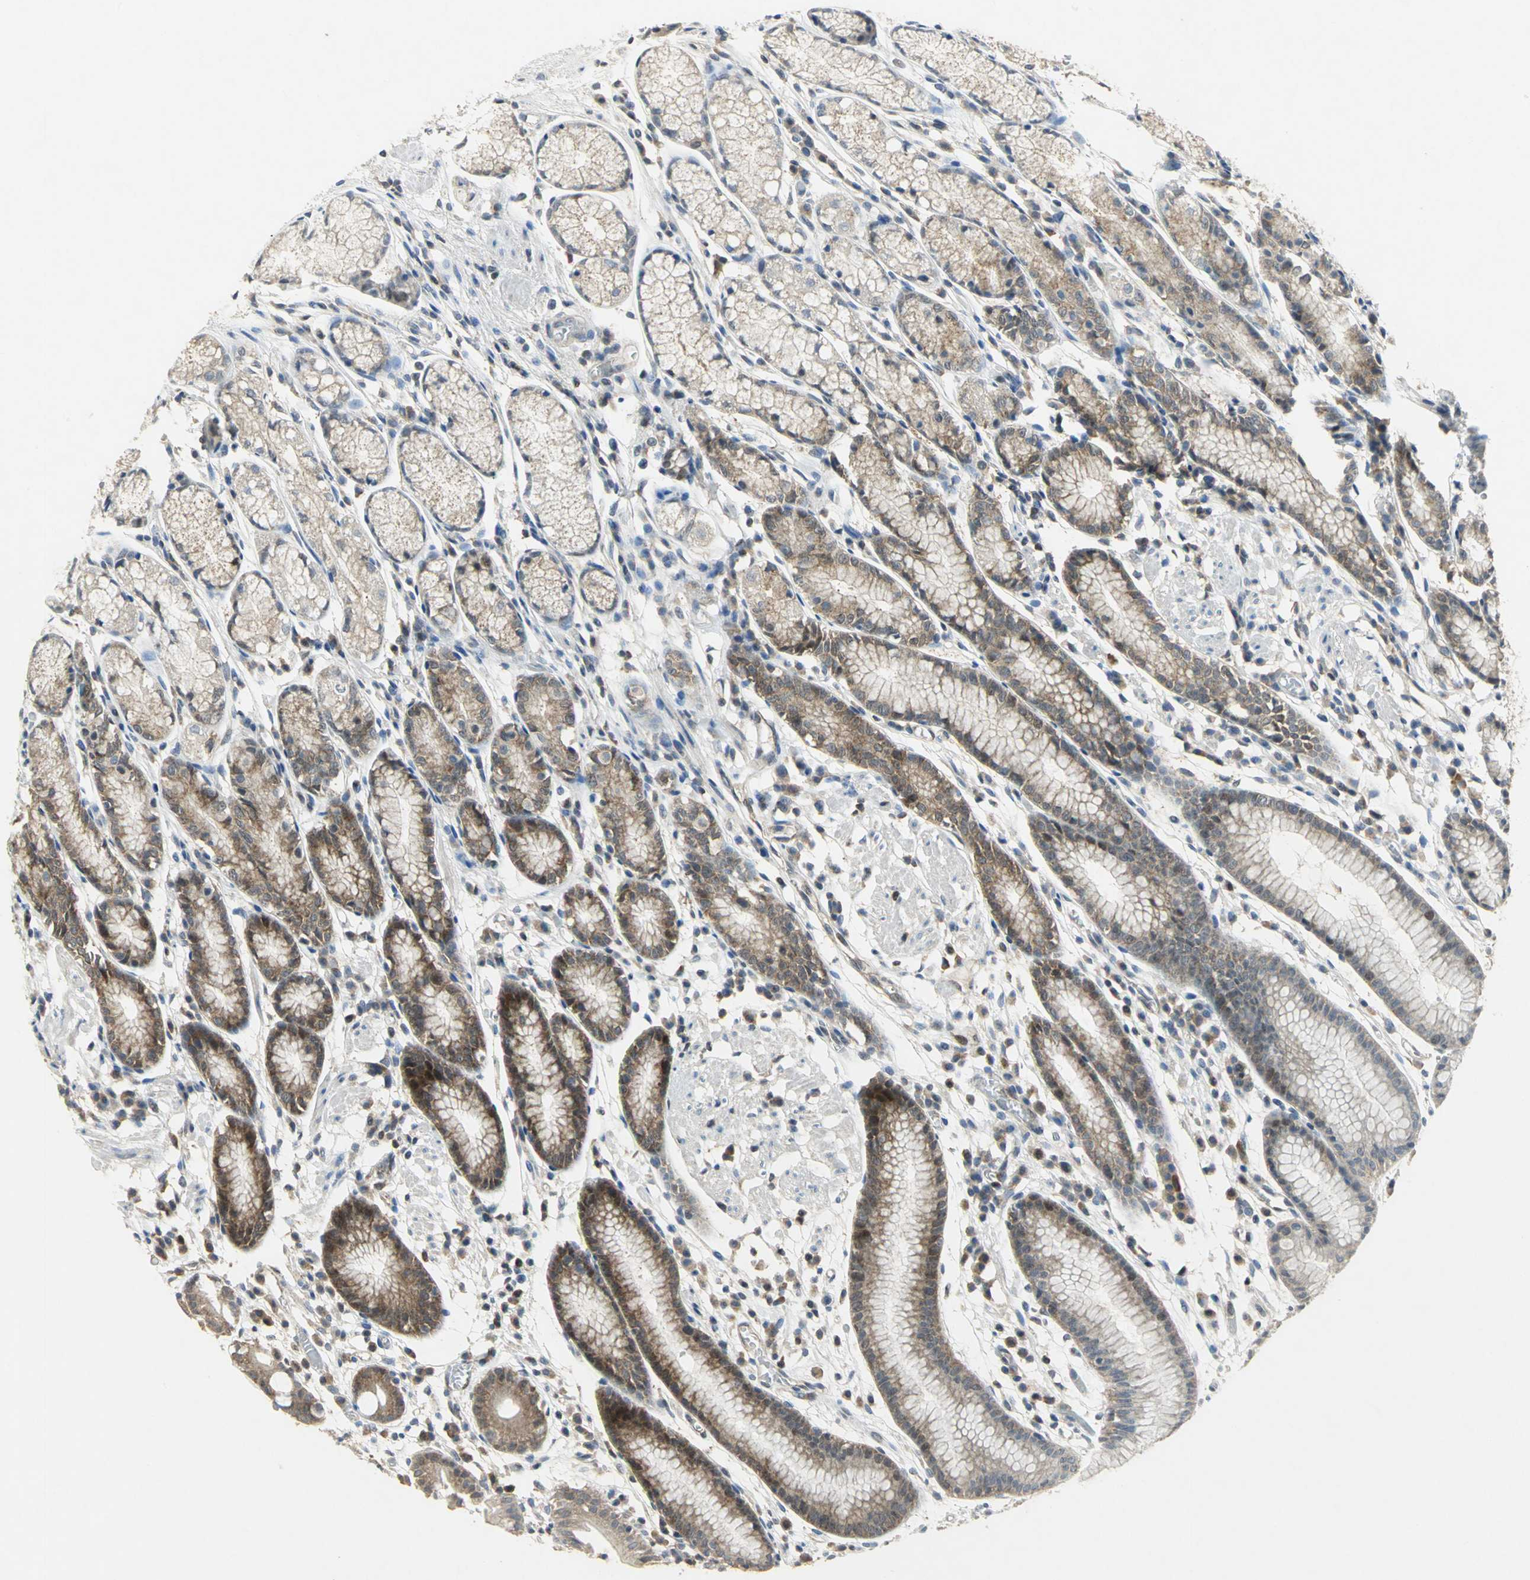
{"staining": {"intensity": "moderate", "quantity": "25%-75%", "location": "cytoplasmic/membranous"}, "tissue": "stomach", "cell_type": "Glandular cells", "image_type": "normal", "snomed": [{"axis": "morphology", "description": "Normal tissue, NOS"}, {"axis": "morphology", "description": "Inflammation, NOS"}, {"axis": "topography", "description": "Stomach, lower"}], "caption": "This is a micrograph of immunohistochemistry staining of unremarkable stomach, which shows moderate positivity in the cytoplasmic/membranous of glandular cells.", "gene": "PPIA", "patient": {"sex": "male", "age": 59}}